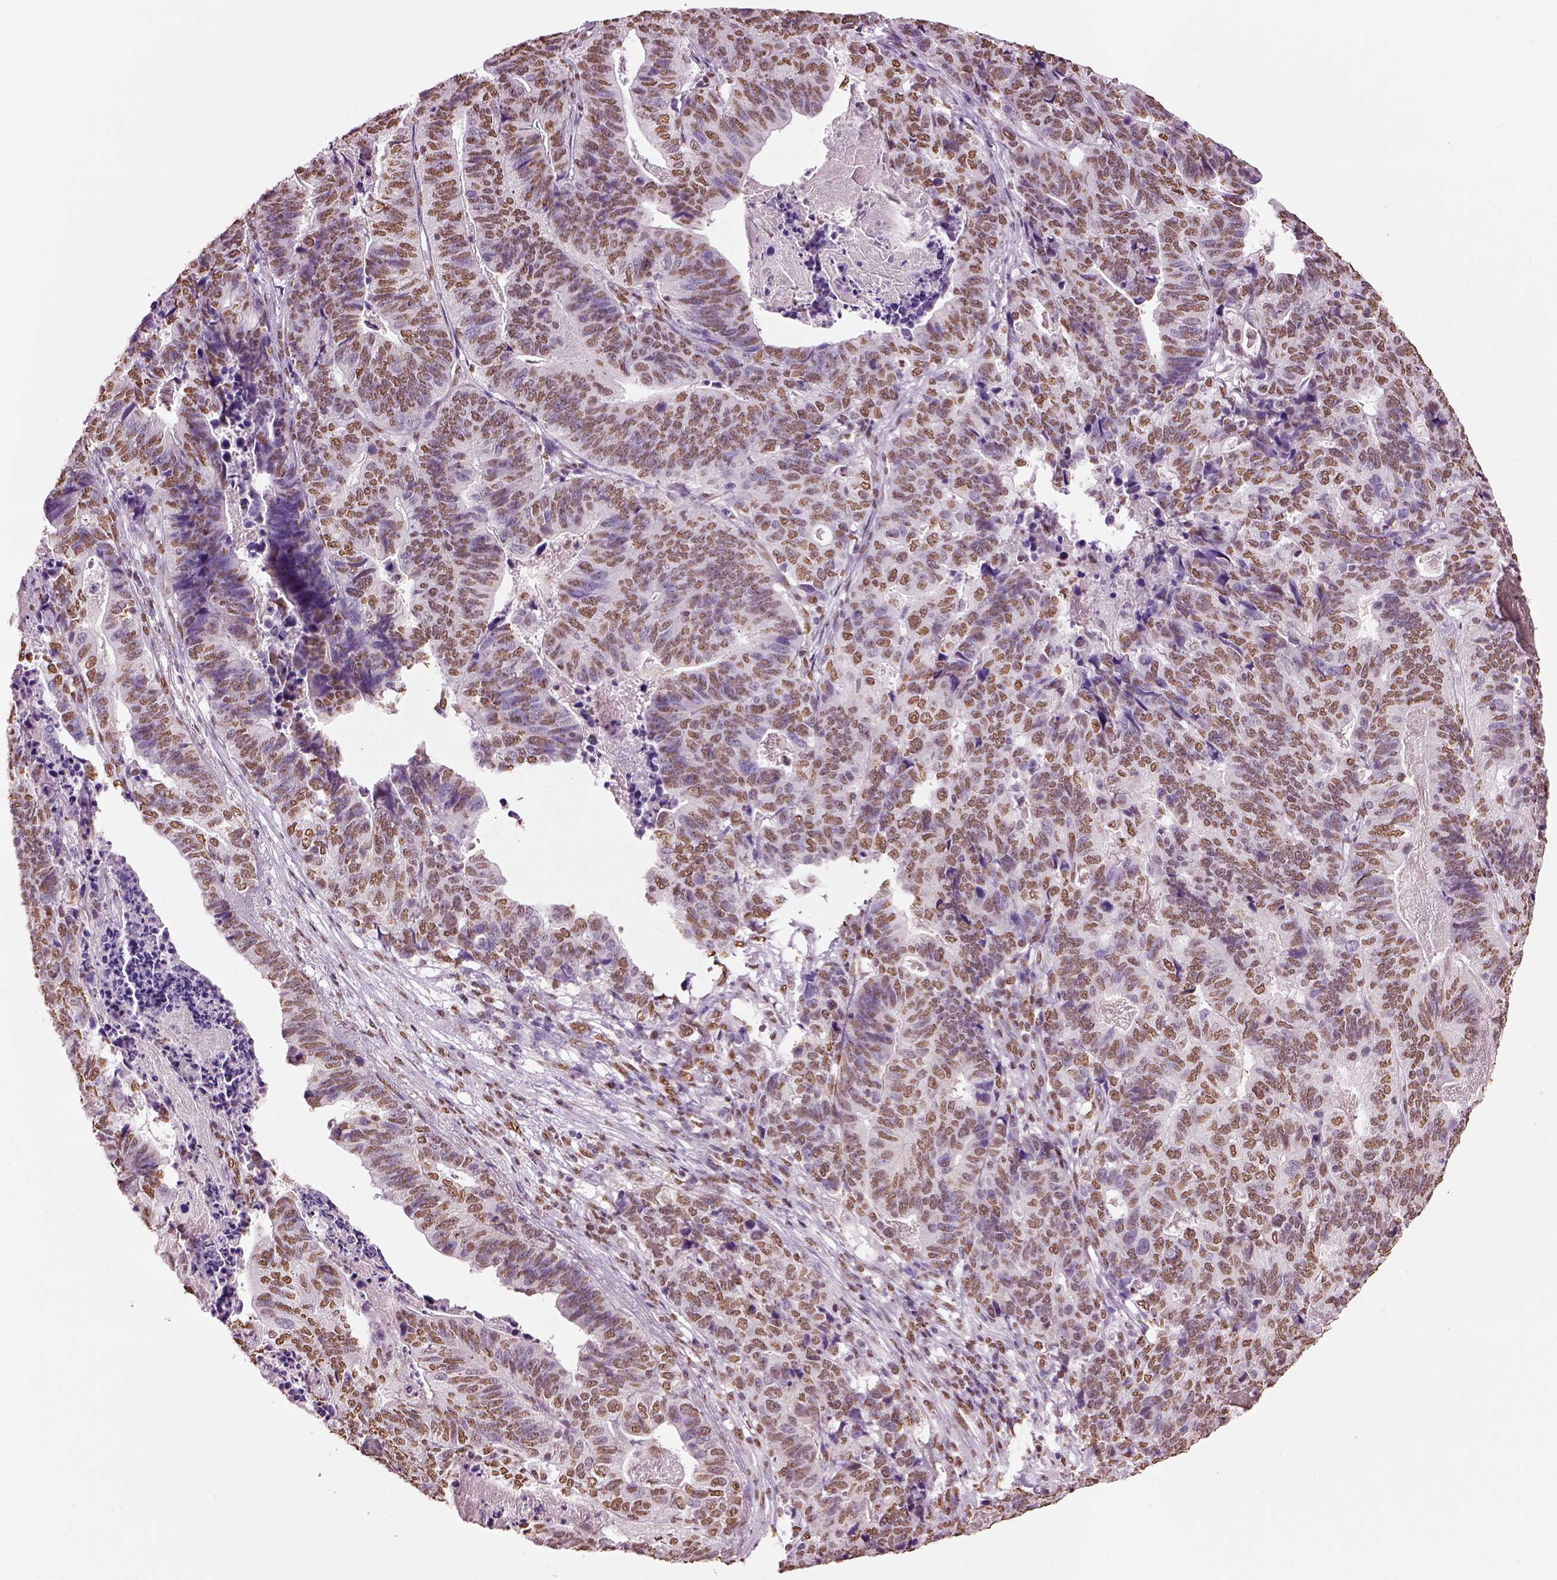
{"staining": {"intensity": "weak", "quantity": "25%-75%", "location": "nuclear"}, "tissue": "stomach cancer", "cell_type": "Tumor cells", "image_type": "cancer", "snomed": [{"axis": "morphology", "description": "Adenocarcinoma, NOS"}, {"axis": "topography", "description": "Stomach, upper"}], "caption": "Human stomach adenocarcinoma stained with a brown dye shows weak nuclear positive positivity in approximately 25%-75% of tumor cells.", "gene": "DDX3X", "patient": {"sex": "female", "age": 67}}